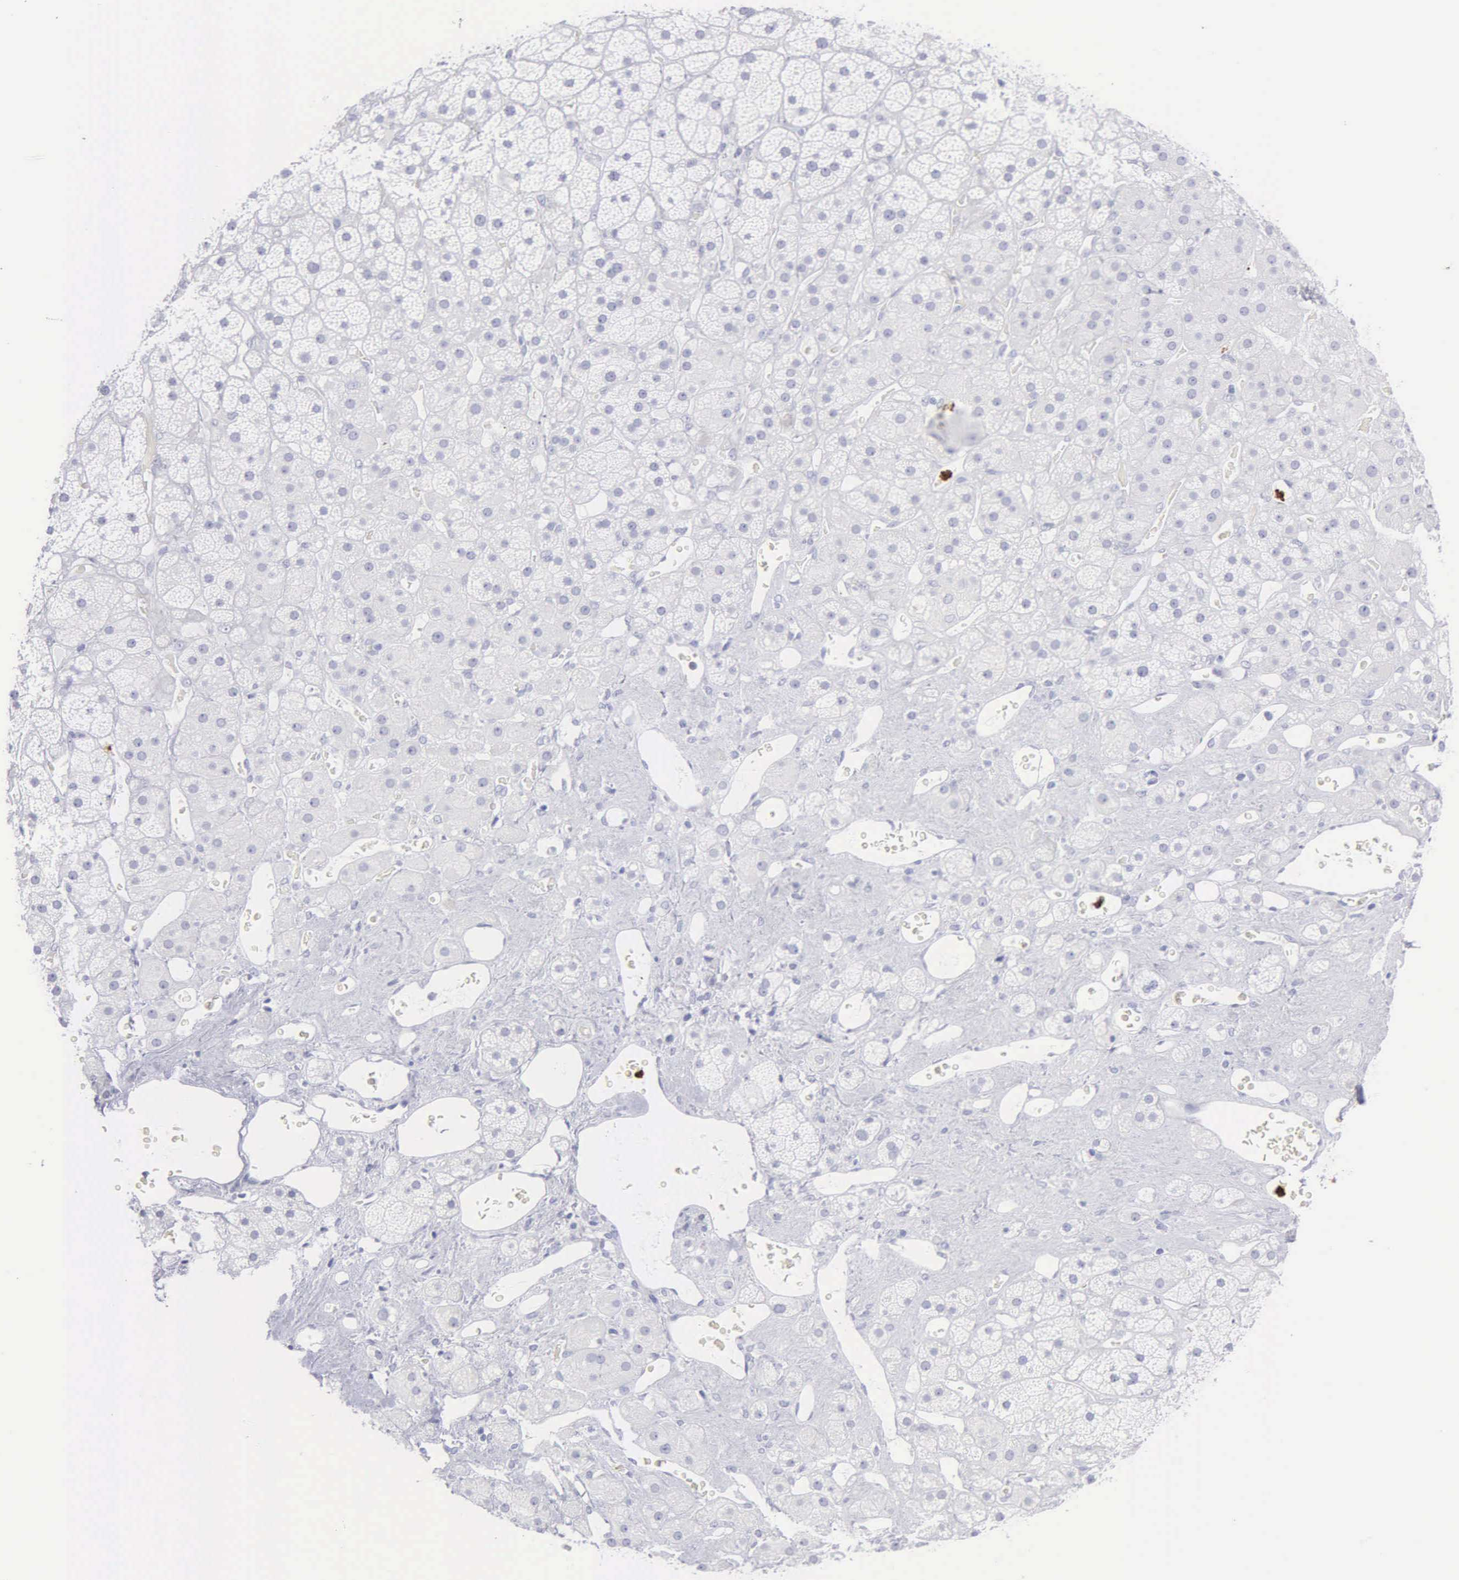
{"staining": {"intensity": "negative", "quantity": "none", "location": "none"}, "tissue": "adrenal gland", "cell_type": "Glandular cells", "image_type": "normal", "snomed": [{"axis": "morphology", "description": "Normal tissue, NOS"}, {"axis": "topography", "description": "Adrenal gland"}], "caption": "A micrograph of adrenal gland stained for a protein reveals no brown staining in glandular cells. (DAB (3,3'-diaminobenzidine) immunohistochemistry visualized using brightfield microscopy, high magnification).", "gene": "CTSG", "patient": {"sex": "male", "age": 57}}